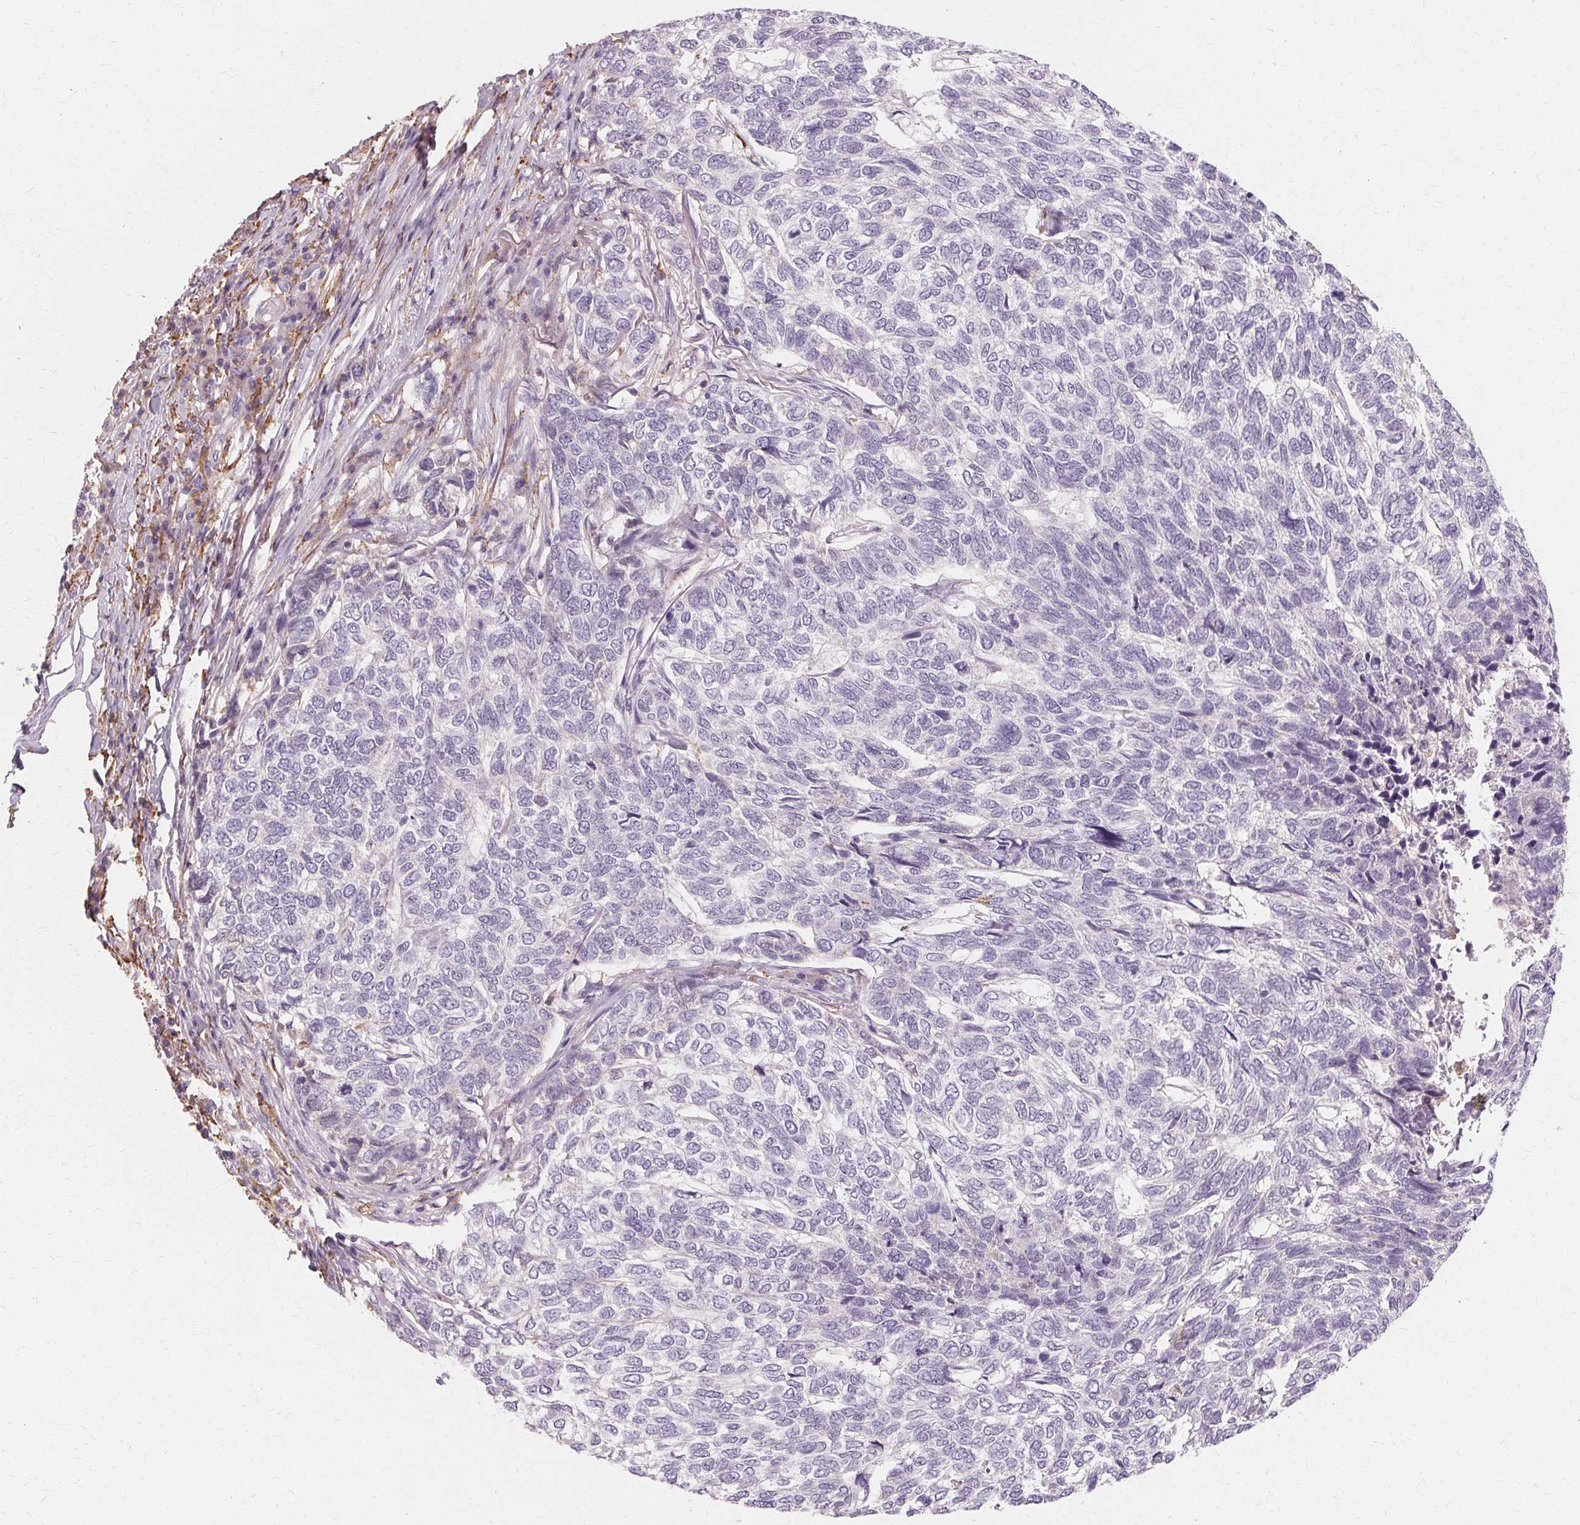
{"staining": {"intensity": "negative", "quantity": "none", "location": "none"}, "tissue": "skin cancer", "cell_type": "Tumor cells", "image_type": "cancer", "snomed": [{"axis": "morphology", "description": "Basal cell carcinoma"}, {"axis": "topography", "description": "Skin"}], "caption": "Protein analysis of skin basal cell carcinoma shows no significant staining in tumor cells.", "gene": "IFNGR1", "patient": {"sex": "female", "age": 65}}